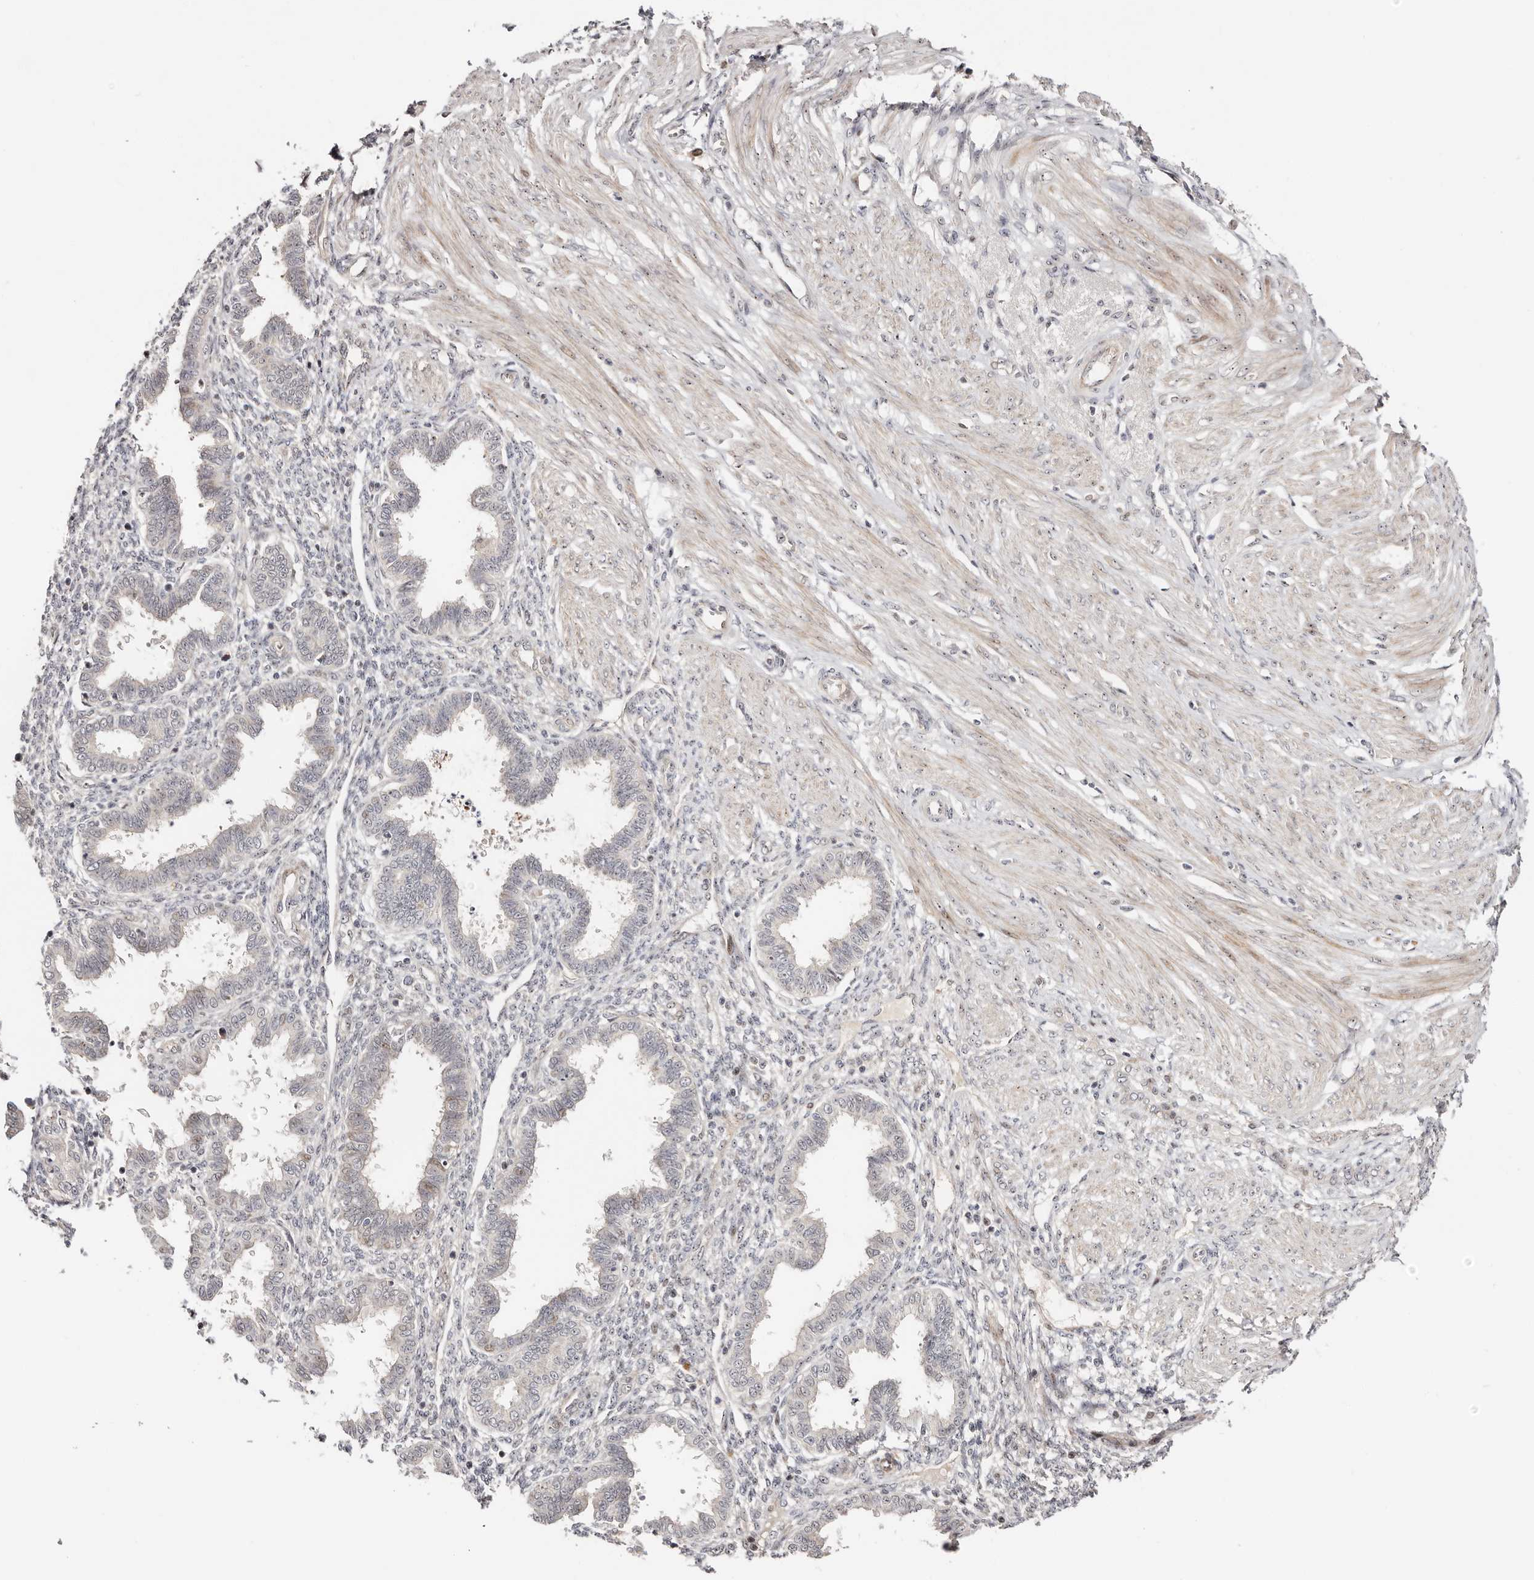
{"staining": {"intensity": "weak", "quantity": "<25%", "location": "nuclear"}, "tissue": "endometrium", "cell_type": "Cells in endometrial stroma", "image_type": "normal", "snomed": [{"axis": "morphology", "description": "Normal tissue, NOS"}, {"axis": "topography", "description": "Endometrium"}], "caption": "DAB (3,3'-diaminobenzidine) immunohistochemical staining of normal endometrium demonstrates no significant staining in cells in endometrial stroma. The staining was performed using DAB (3,3'-diaminobenzidine) to visualize the protein expression in brown, while the nuclei were stained in blue with hematoxylin (Magnification: 20x).", "gene": "ODF2L", "patient": {"sex": "female", "age": 33}}